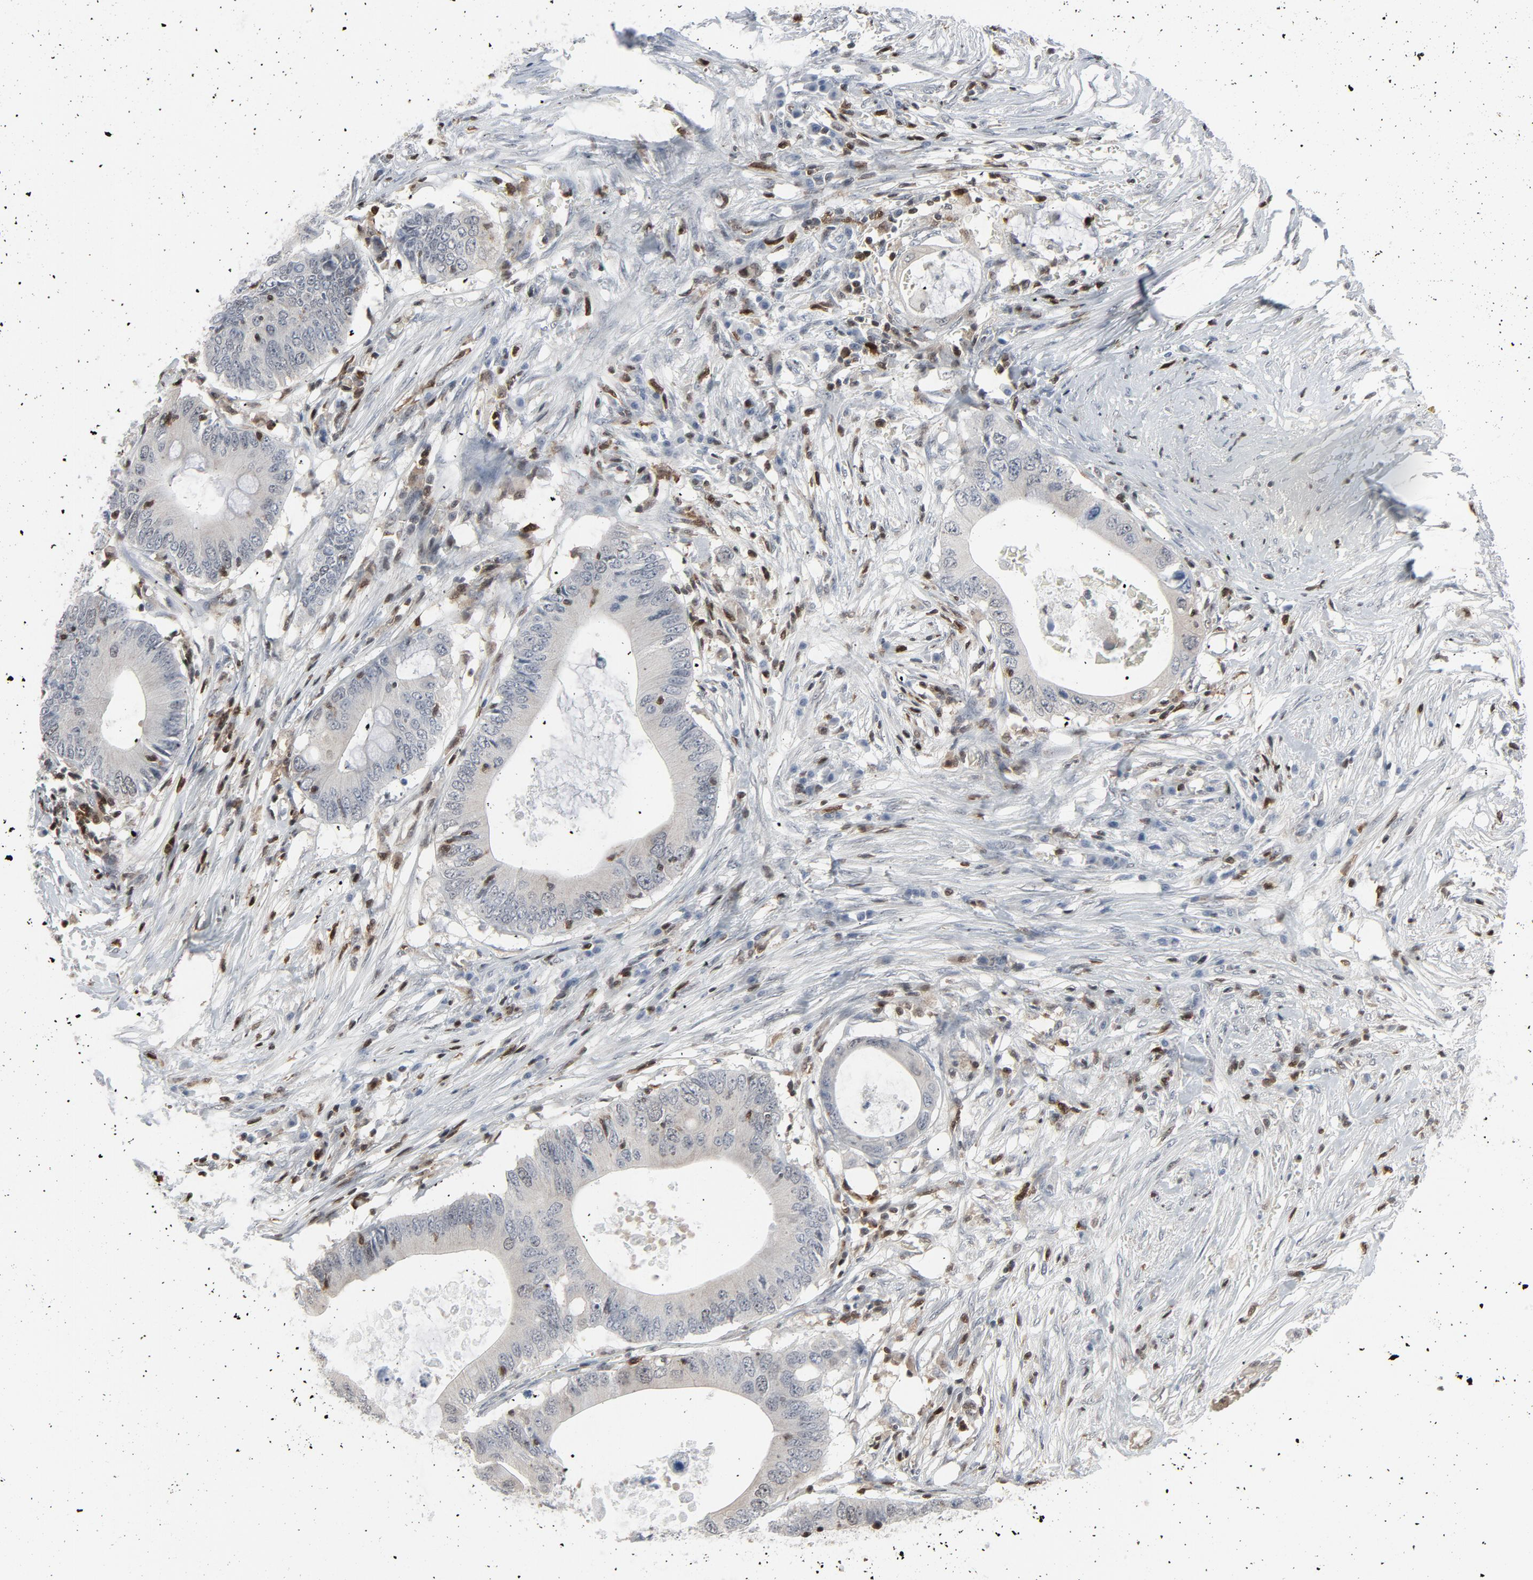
{"staining": {"intensity": "weak", "quantity": "<25%", "location": "cytoplasmic/membranous,nuclear"}, "tissue": "colorectal cancer", "cell_type": "Tumor cells", "image_type": "cancer", "snomed": [{"axis": "morphology", "description": "Adenocarcinoma, NOS"}, {"axis": "topography", "description": "Colon"}], "caption": "High magnification brightfield microscopy of adenocarcinoma (colorectal) stained with DAB (brown) and counterstained with hematoxylin (blue): tumor cells show no significant expression.", "gene": "STAT5A", "patient": {"sex": "male", "age": 71}}